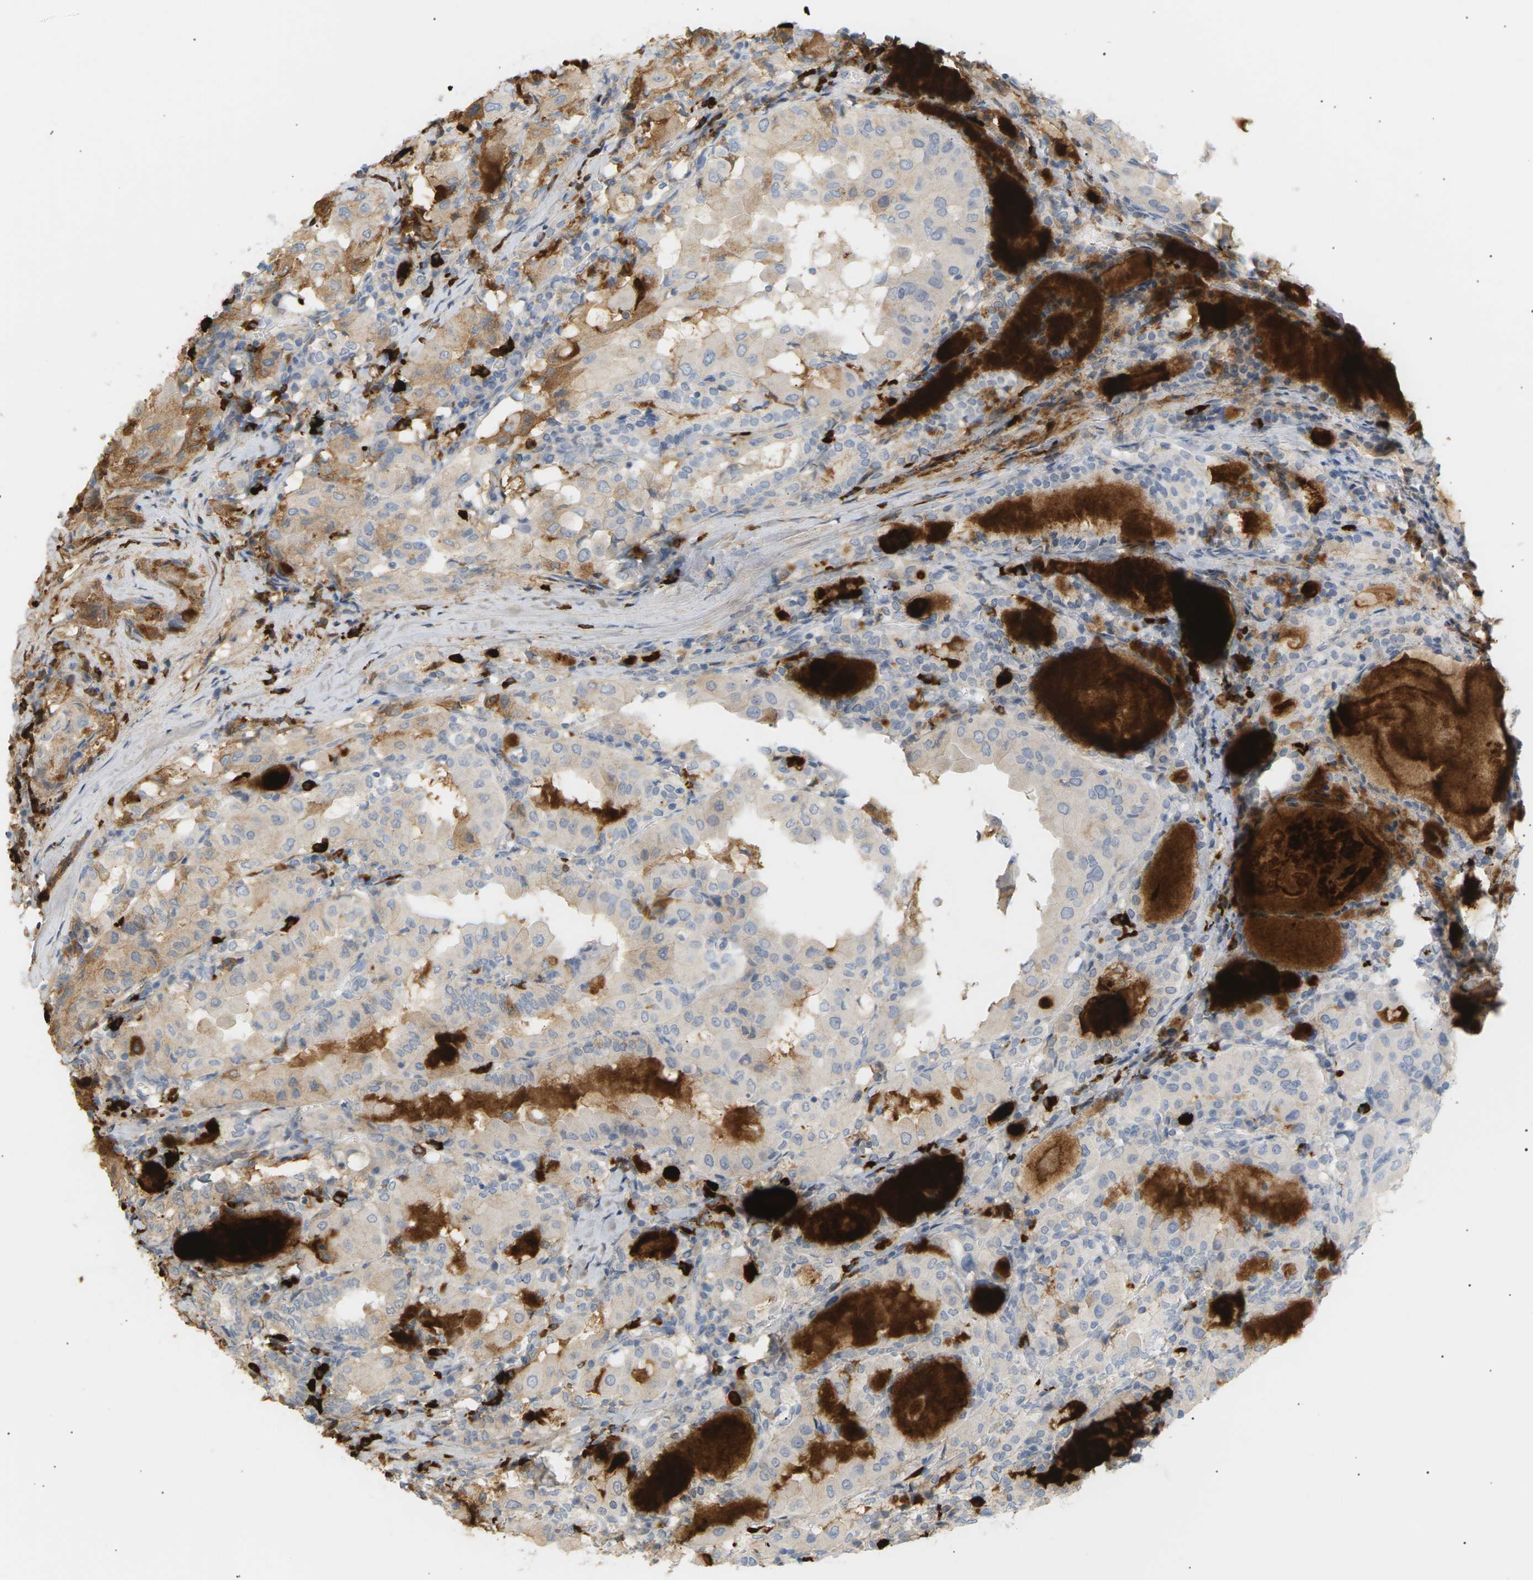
{"staining": {"intensity": "weak", "quantity": ">75%", "location": "cytoplasmic/membranous"}, "tissue": "thyroid cancer", "cell_type": "Tumor cells", "image_type": "cancer", "snomed": [{"axis": "morphology", "description": "Papillary adenocarcinoma, NOS"}, {"axis": "topography", "description": "Thyroid gland"}], "caption": "Papillary adenocarcinoma (thyroid) stained with IHC demonstrates weak cytoplasmic/membranous positivity in approximately >75% of tumor cells. (Brightfield microscopy of DAB IHC at high magnification).", "gene": "IGLC3", "patient": {"sex": "female", "age": 42}}